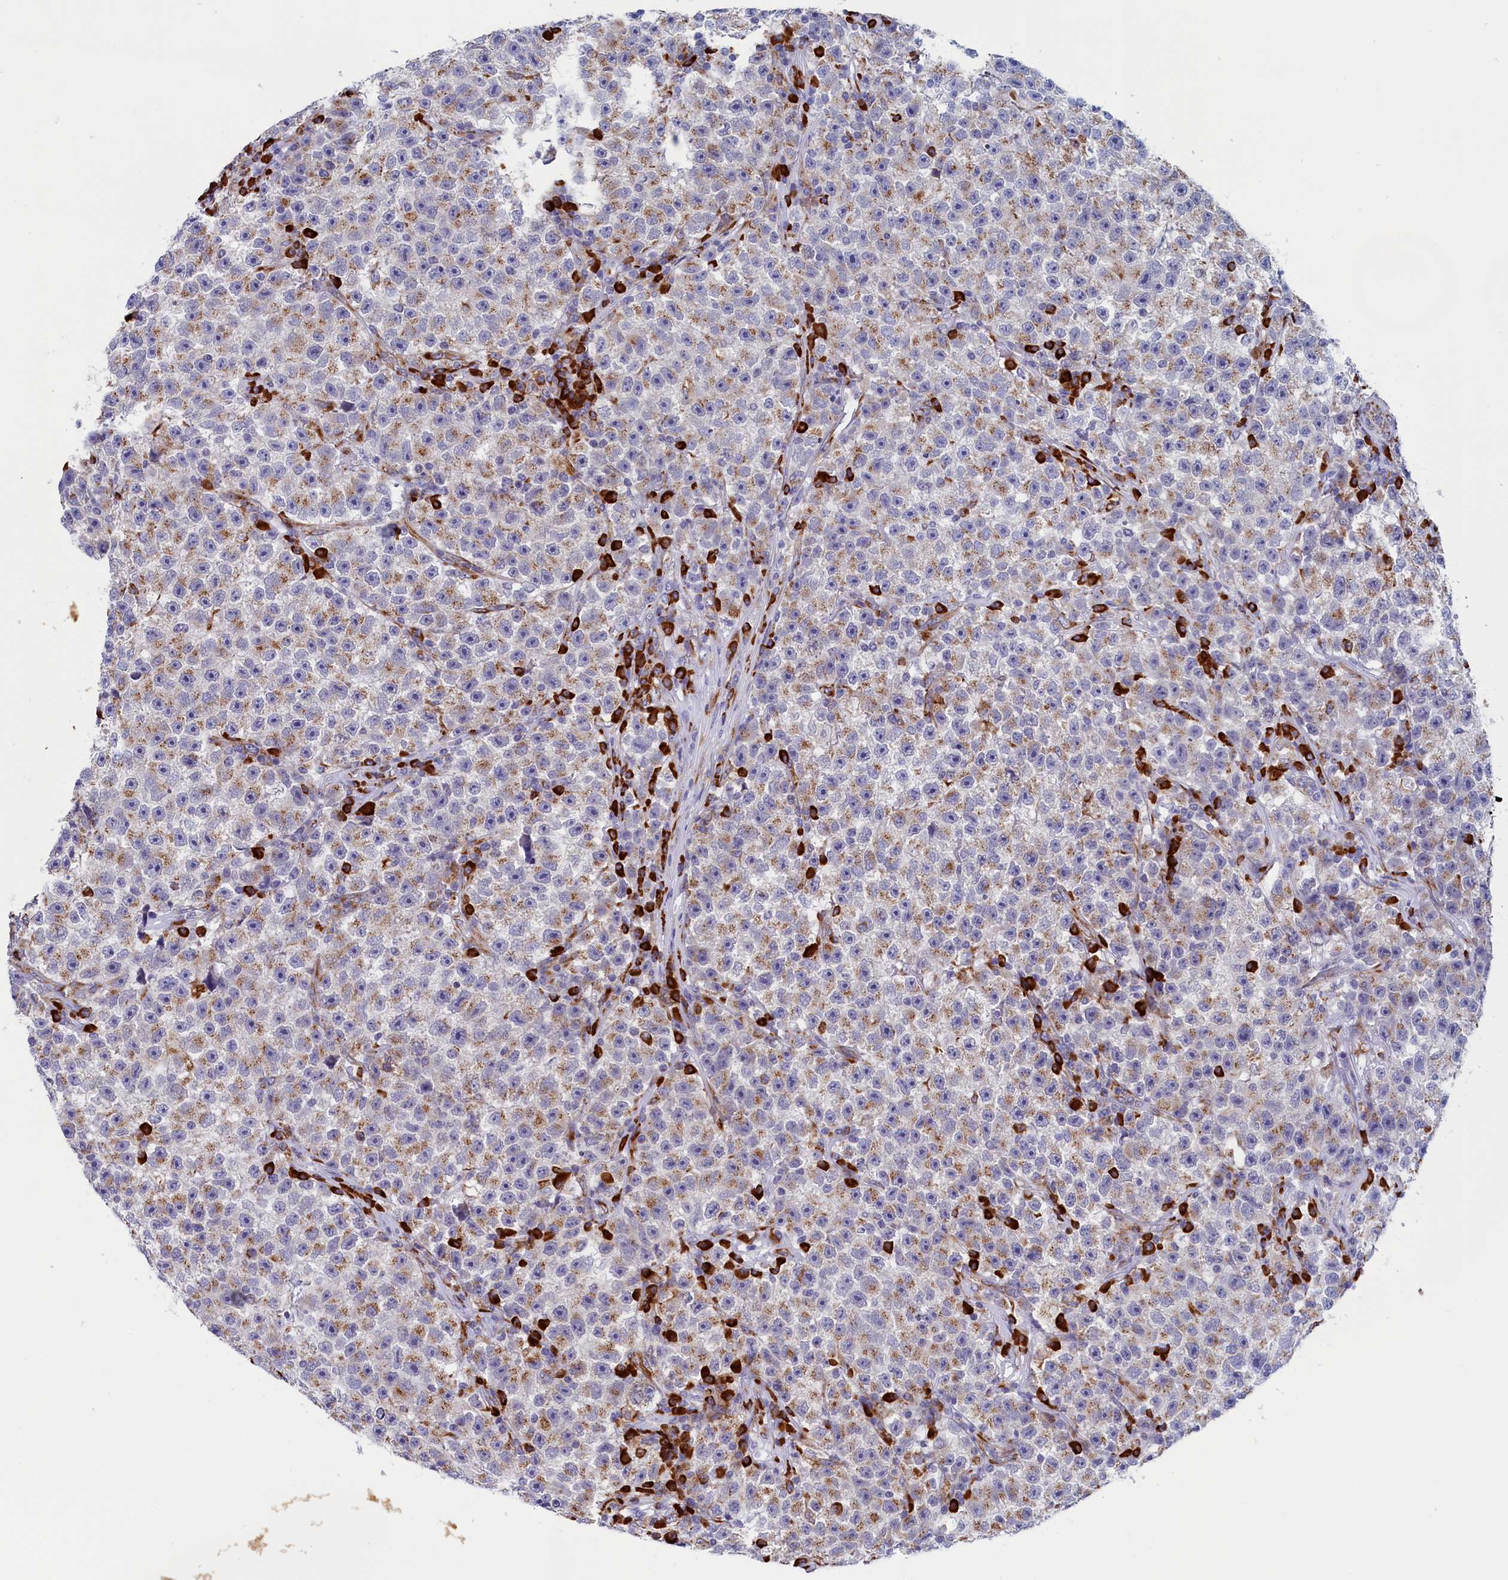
{"staining": {"intensity": "moderate", "quantity": "25%-75%", "location": "cytoplasmic/membranous"}, "tissue": "testis cancer", "cell_type": "Tumor cells", "image_type": "cancer", "snomed": [{"axis": "morphology", "description": "Seminoma, NOS"}, {"axis": "topography", "description": "Testis"}], "caption": "Testis seminoma stained with a brown dye reveals moderate cytoplasmic/membranous positive positivity in approximately 25%-75% of tumor cells.", "gene": "CCDC68", "patient": {"sex": "male", "age": 22}}